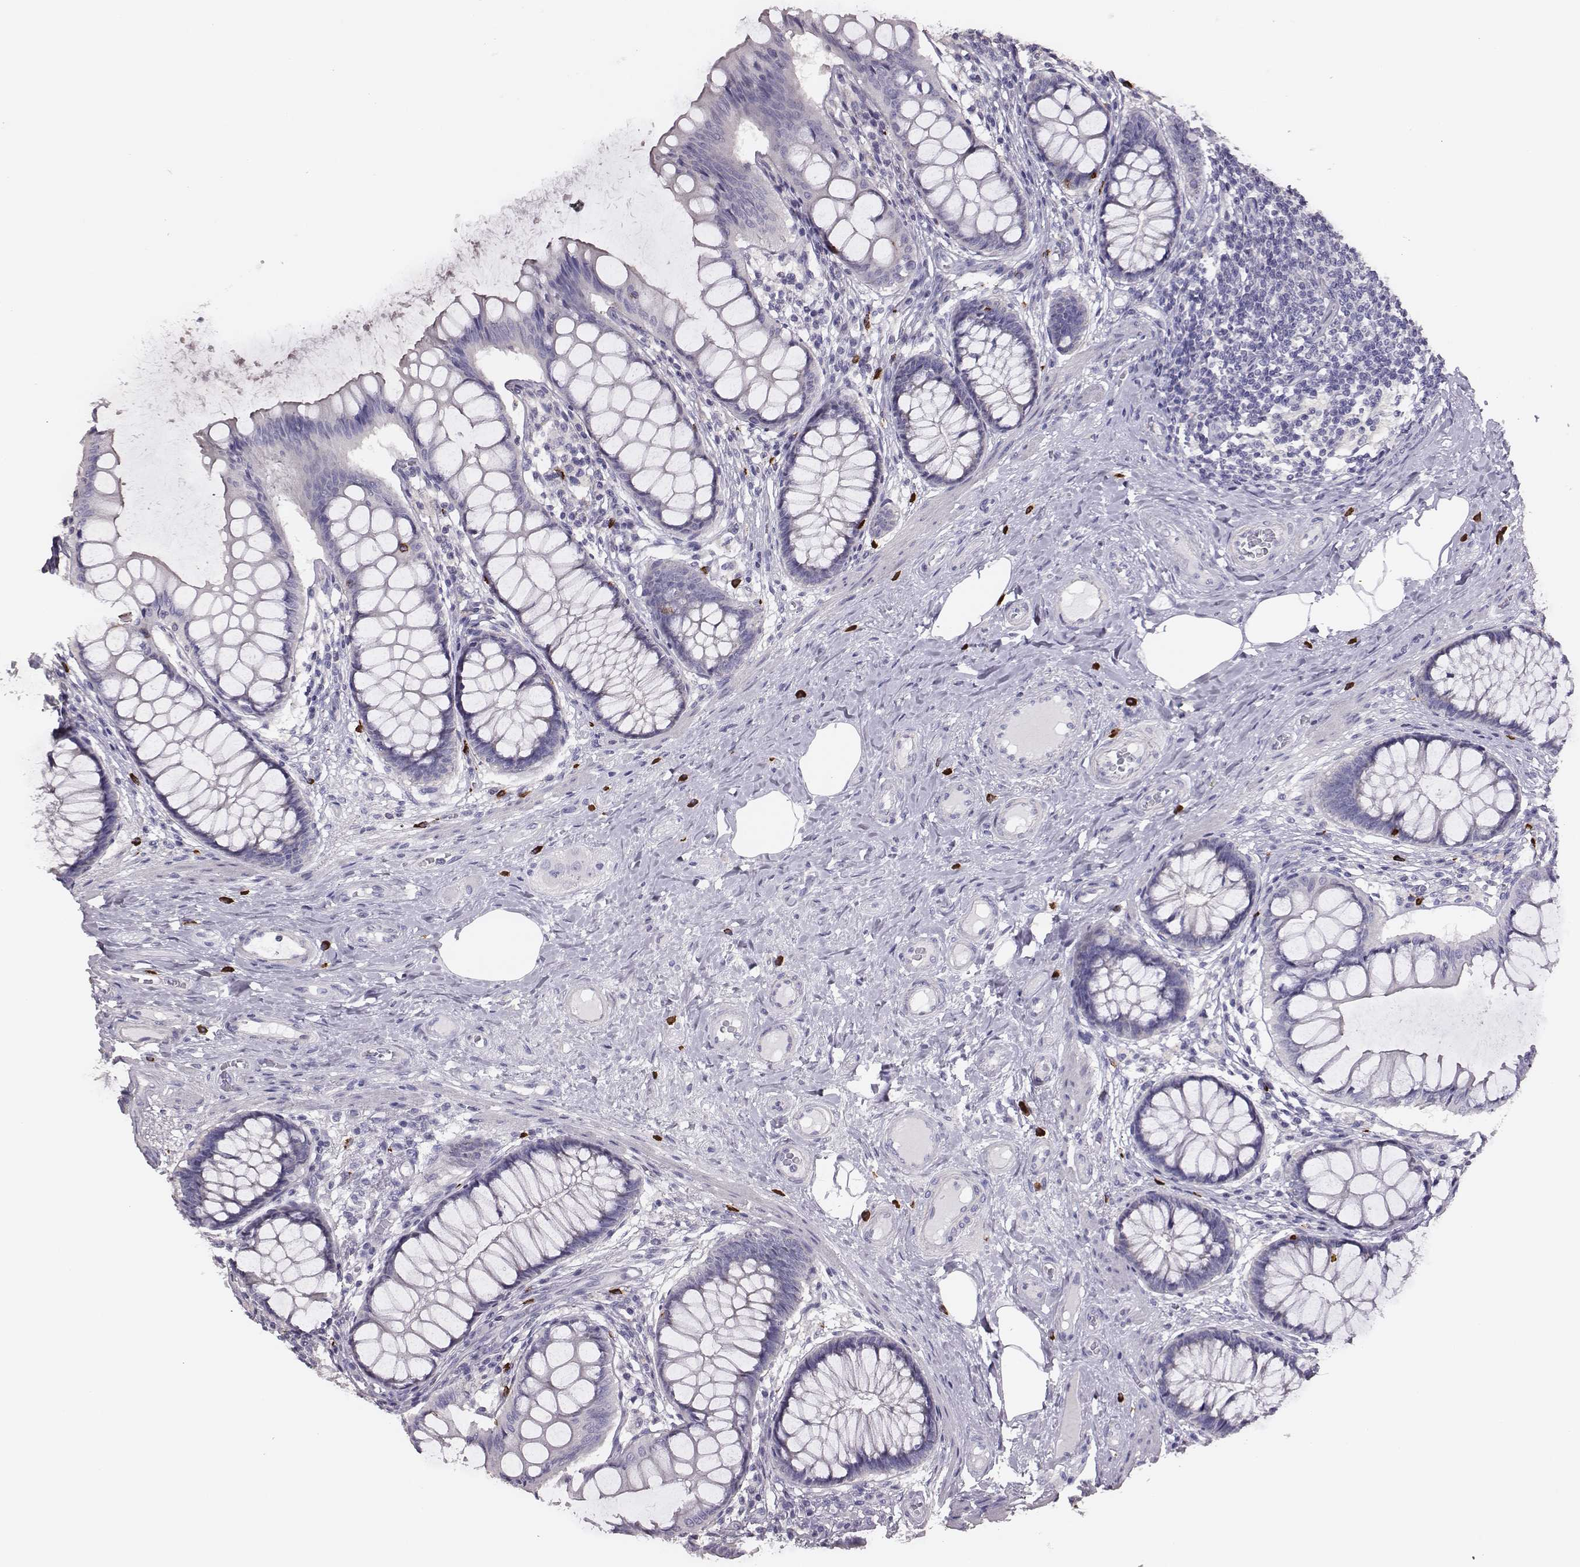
{"staining": {"intensity": "negative", "quantity": "none", "location": "none"}, "tissue": "colon", "cell_type": "Endothelial cells", "image_type": "normal", "snomed": [{"axis": "morphology", "description": "Normal tissue, NOS"}, {"axis": "topography", "description": "Colon"}], "caption": "This photomicrograph is of normal colon stained with immunohistochemistry (IHC) to label a protein in brown with the nuclei are counter-stained blue. There is no positivity in endothelial cells.", "gene": "P2RY10", "patient": {"sex": "female", "age": 65}}